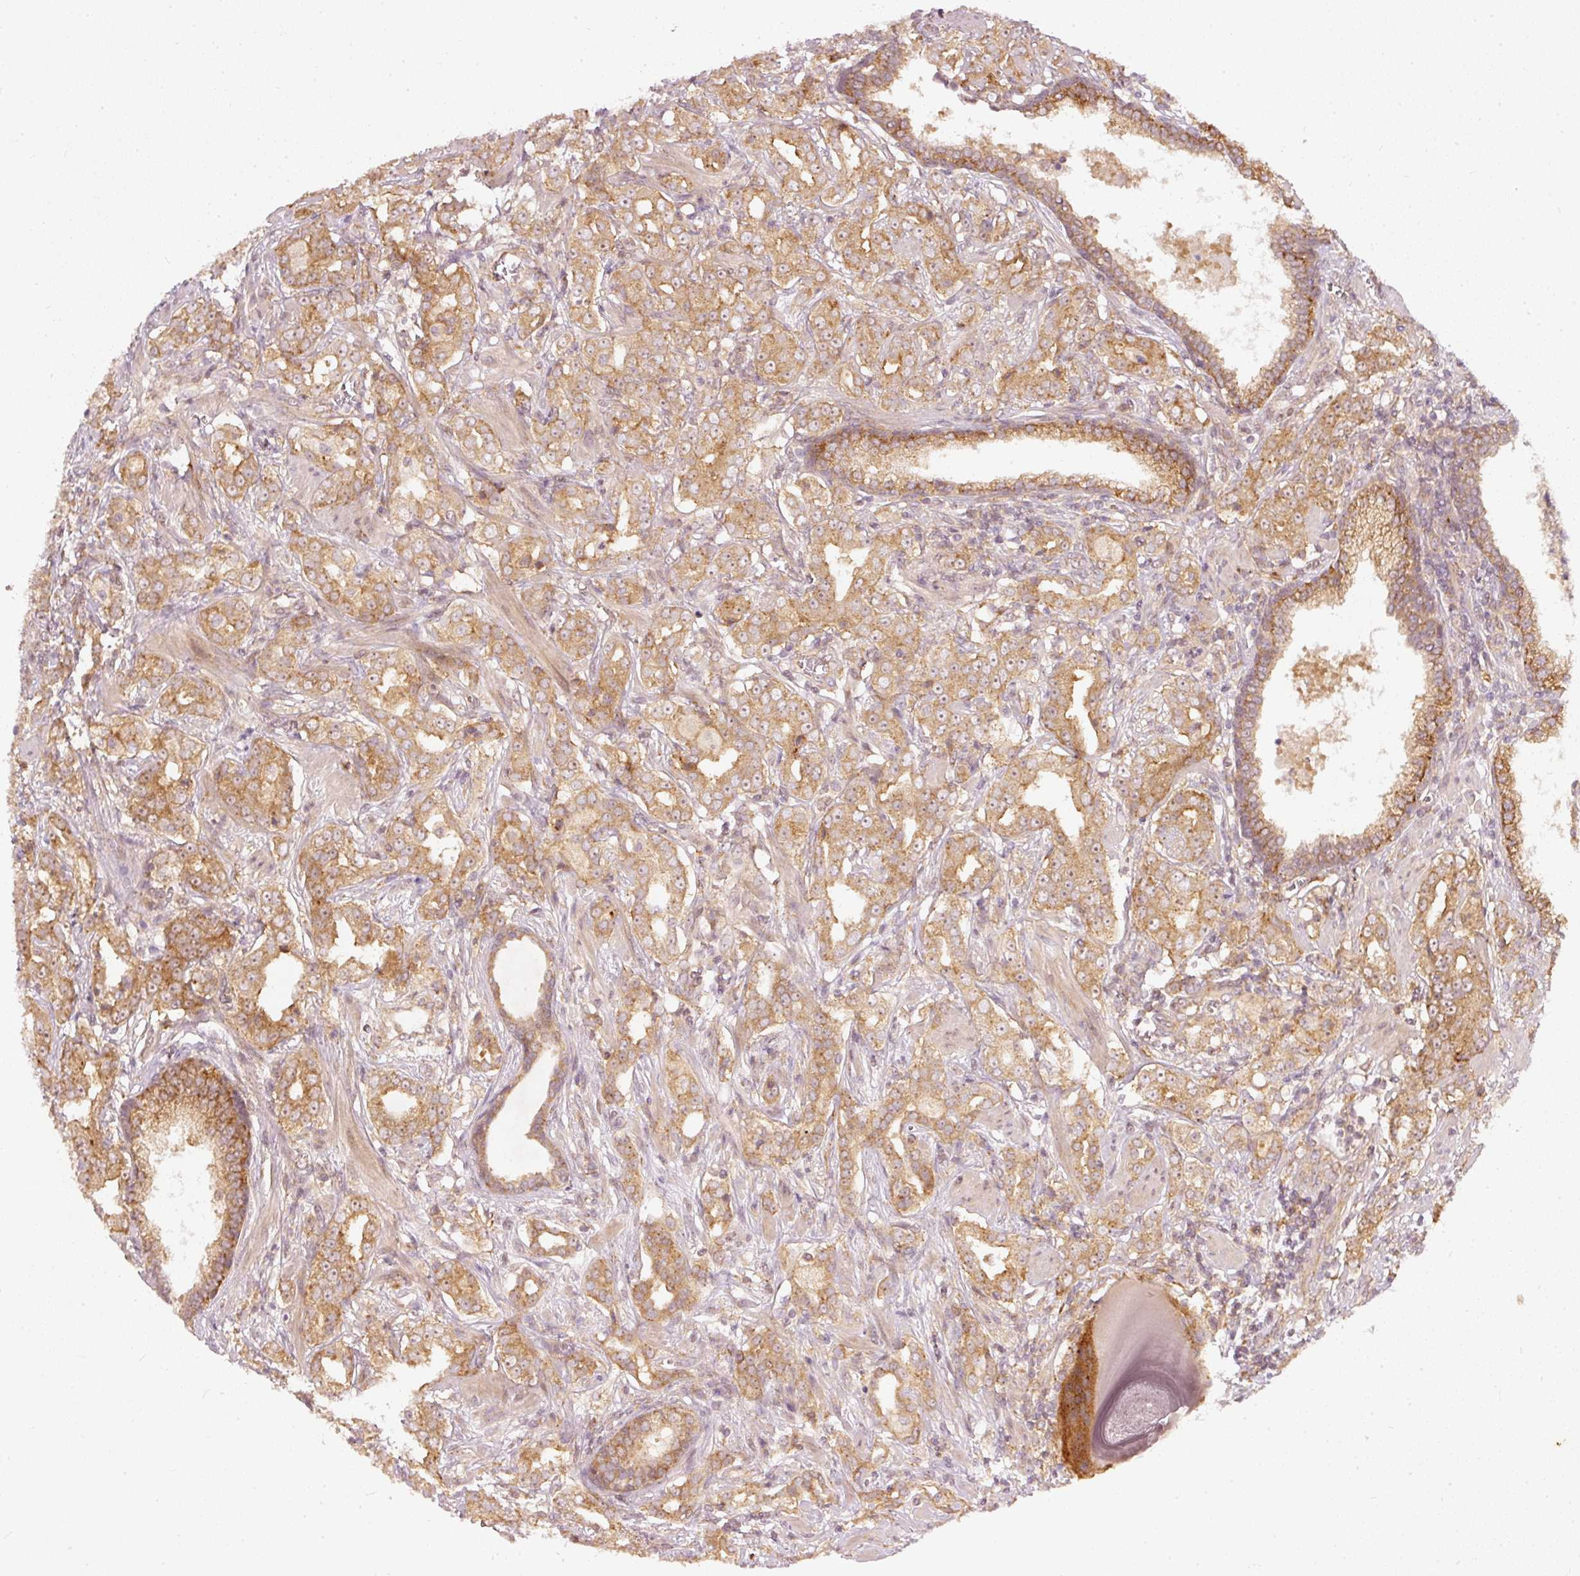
{"staining": {"intensity": "moderate", "quantity": ">75%", "location": "cytoplasmic/membranous"}, "tissue": "prostate cancer", "cell_type": "Tumor cells", "image_type": "cancer", "snomed": [{"axis": "morphology", "description": "Adenocarcinoma, High grade"}, {"axis": "topography", "description": "Prostate"}], "caption": "Tumor cells demonstrate medium levels of moderate cytoplasmic/membranous staining in about >75% of cells in high-grade adenocarcinoma (prostate).", "gene": "ZNF580", "patient": {"sex": "male", "age": 63}}